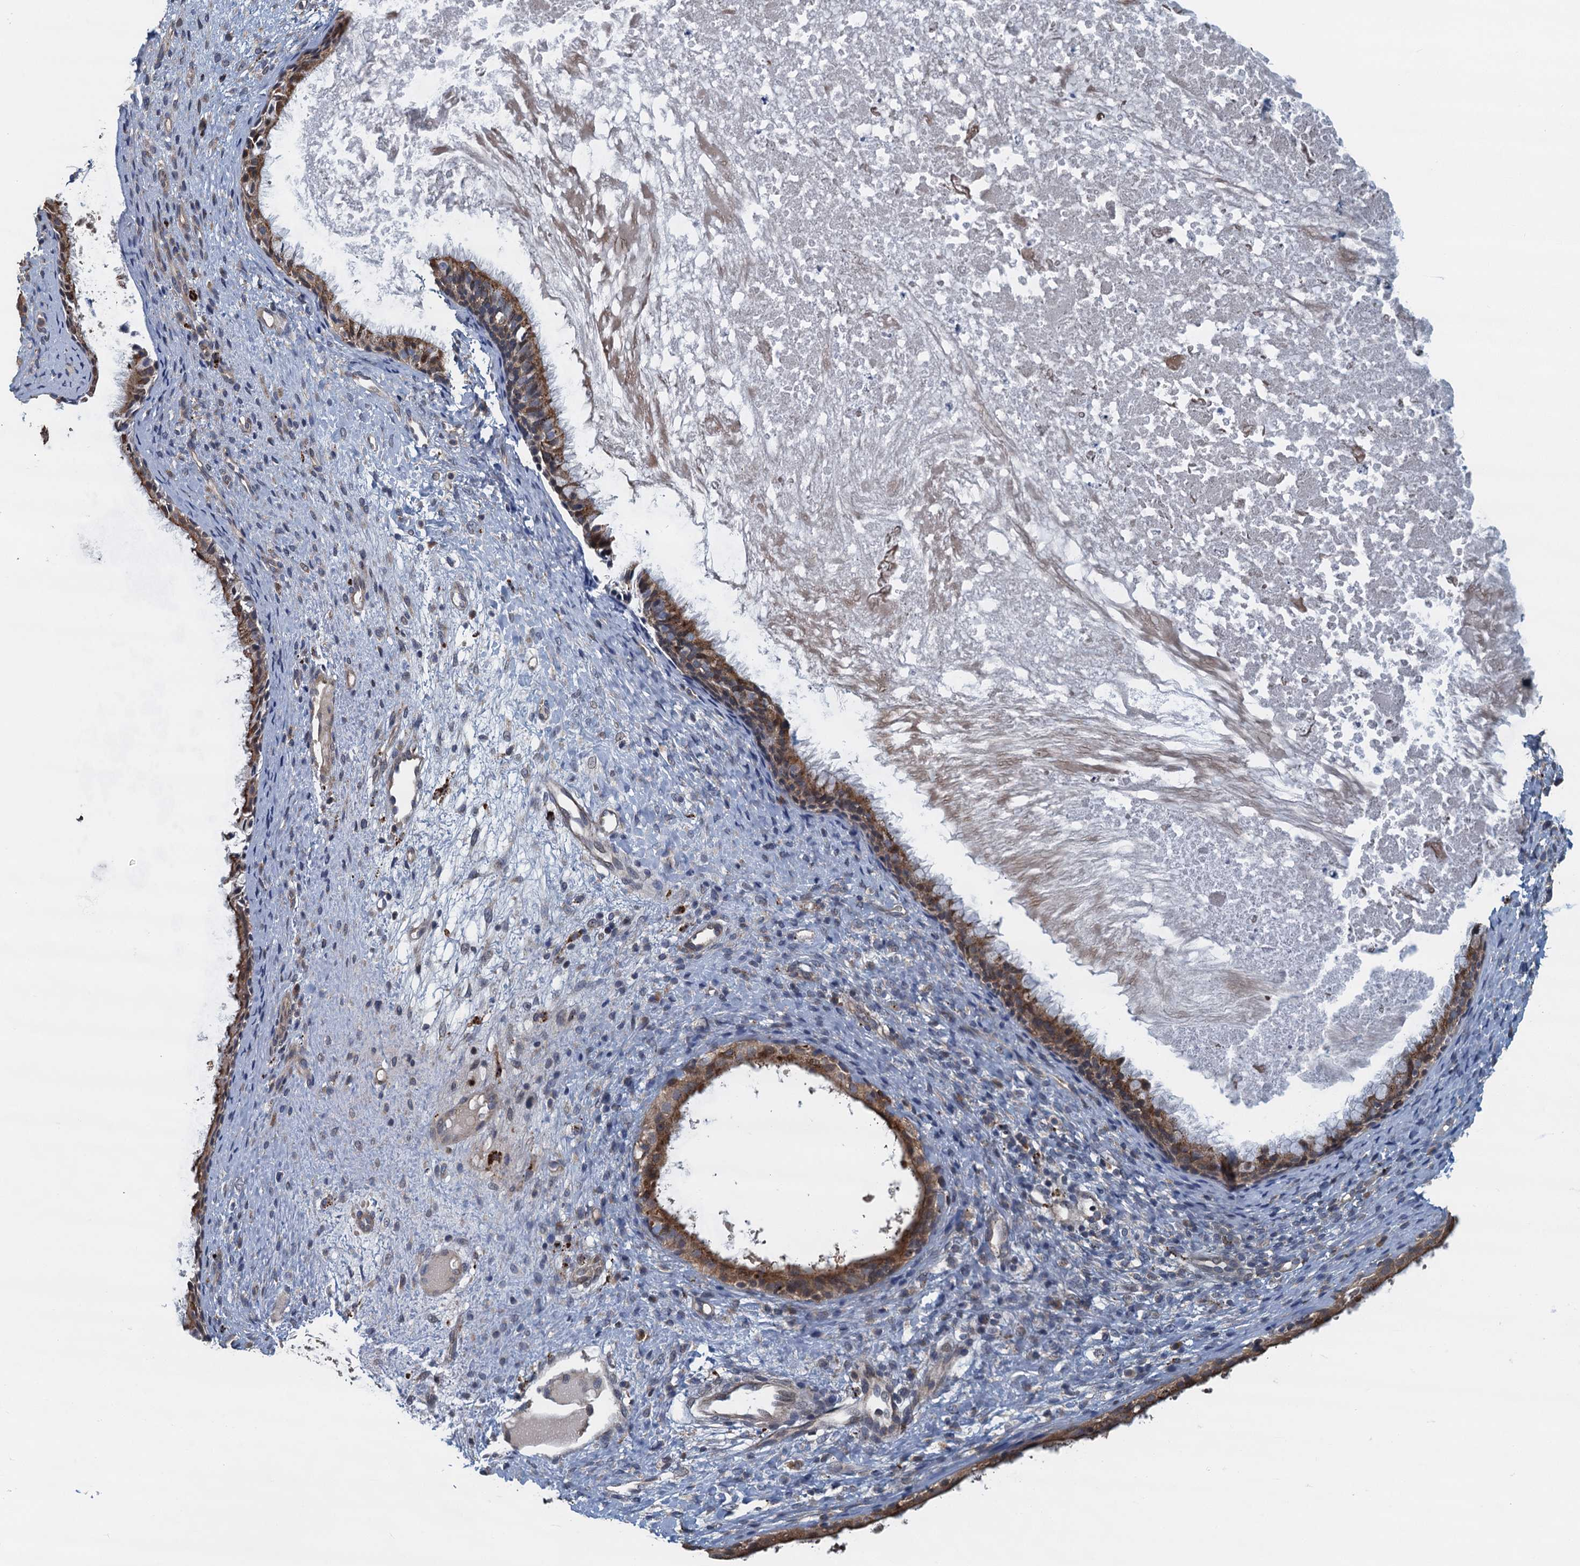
{"staining": {"intensity": "moderate", "quantity": ">75%", "location": "cytoplasmic/membranous"}, "tissue": "nasopharynx", "cell_type": "Respiratory epithelial cells", "image_type": "normal", "snomed": [{"axis": "morphology", "description": "Normal tissue, NOS"}, {"axis": "topography", "description": "Nasopharynx"}], "caption": "Respiratory epithelial cells exhibit medium levels of moderate cytoplasmic/membranous positivity in approximately >75% of cells in benign human nasopharynx. (brown staining indicates protein expression, while blue staining denotes nuclei).", "gene": "AGRN", "patient": {"sex": "male", "age": 22}}